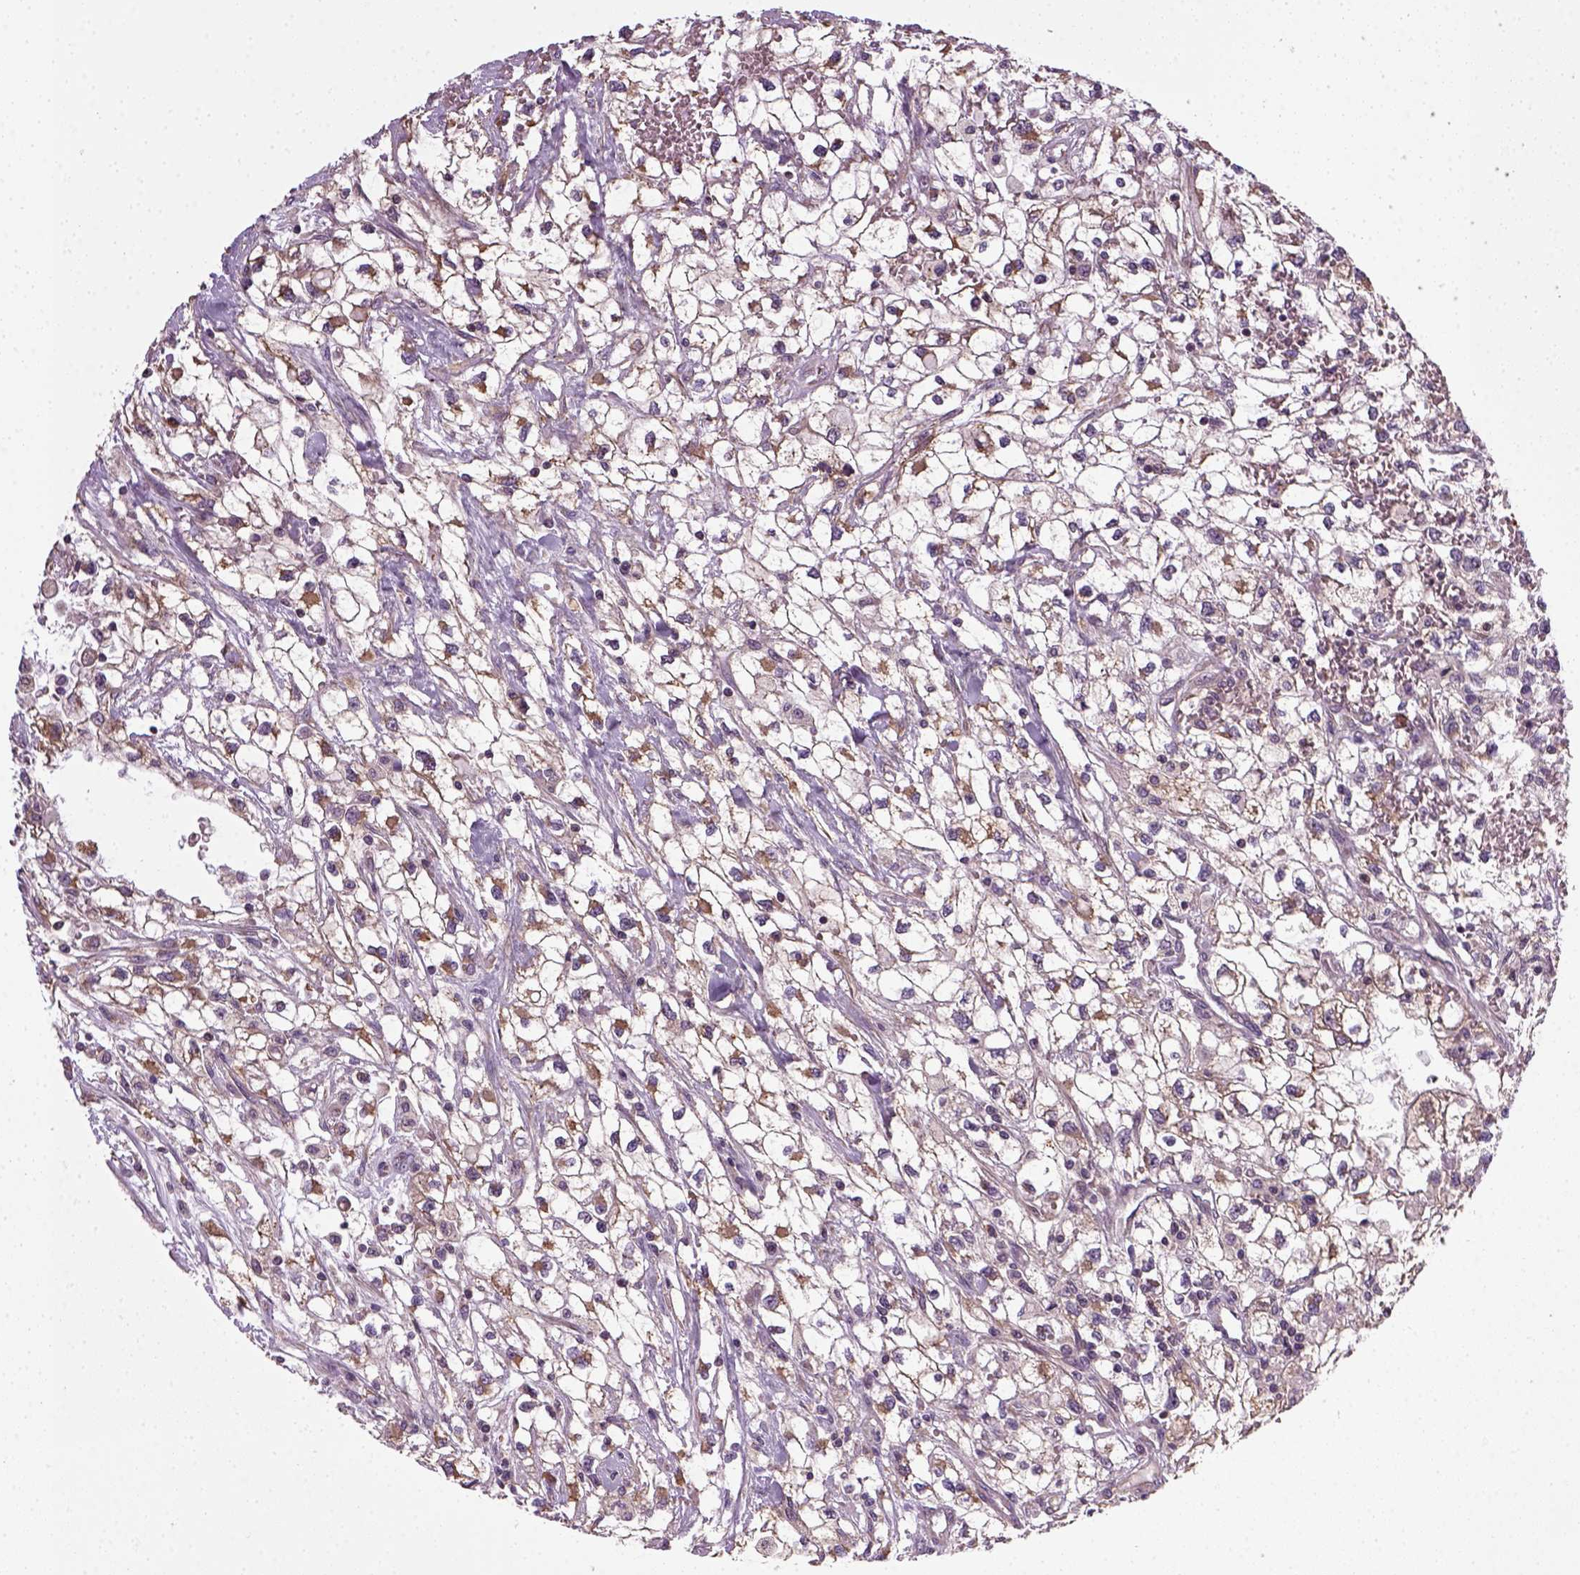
{"staining": {"intensity": "moderate", "quantity": "25%-75%", "location": "cytoplasmic/membranous"}, "tissue": "renal cancer", "cell_type": "Tumor cells", "image_type": "cancer", "snomed": [{"axis": "morphology", "description": "Adenocarcinoma, NOS"}, {"axis": "topography", "description": "Kidney"}], "caption": "Immunohistochemistry (IHC) of human adenocarcinoma (renal) shows medium levels of moderate cytoplasmic/membranous staining in approximately 25%-75% of tumor cells.", "gene": "TPRG1", "patient": {"sex": "male", "age": 59}}